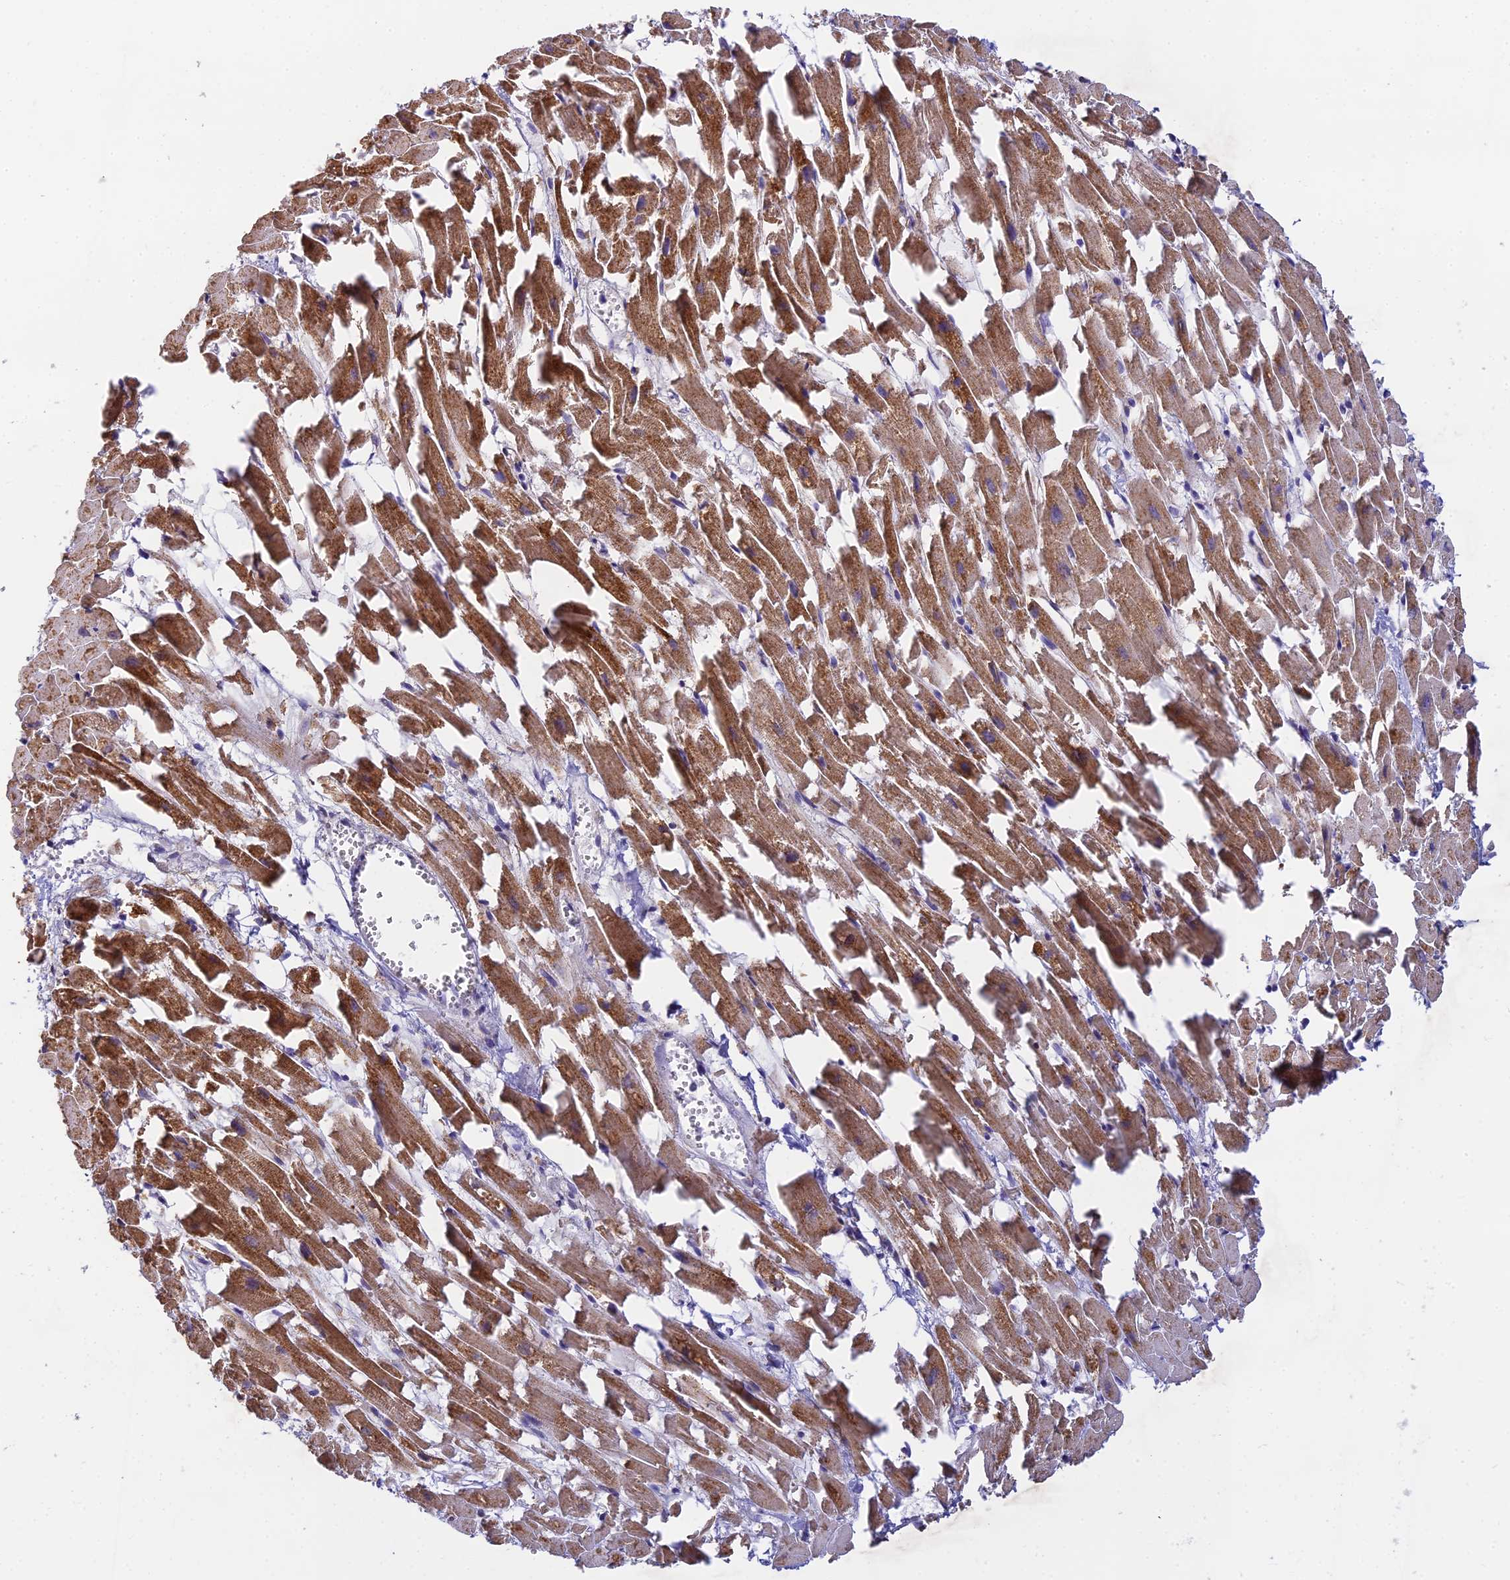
{"staining": {"intensity": "moderate", "quantity": ">75%", "location": "cytoplasmic/membranous,nuclear"}, "tissue": "heart muscle", "cell_type": "Cardiomyocytes", "image_type": "normal", "snomed": [{"axis": "morphology", "description": "Normal tissue, NOS"}, {"axis": "topography", "description": "Heart"}], "caption": "This photomicrograph reveals IHC staining of benign heart muscle, with medium moderate cytoplasmic/membranous,nuclear positivity in approximately >75% of cardiomyocytes.", "gene": "C2orf49", "patient": {"sex": "female", "age": 64}}